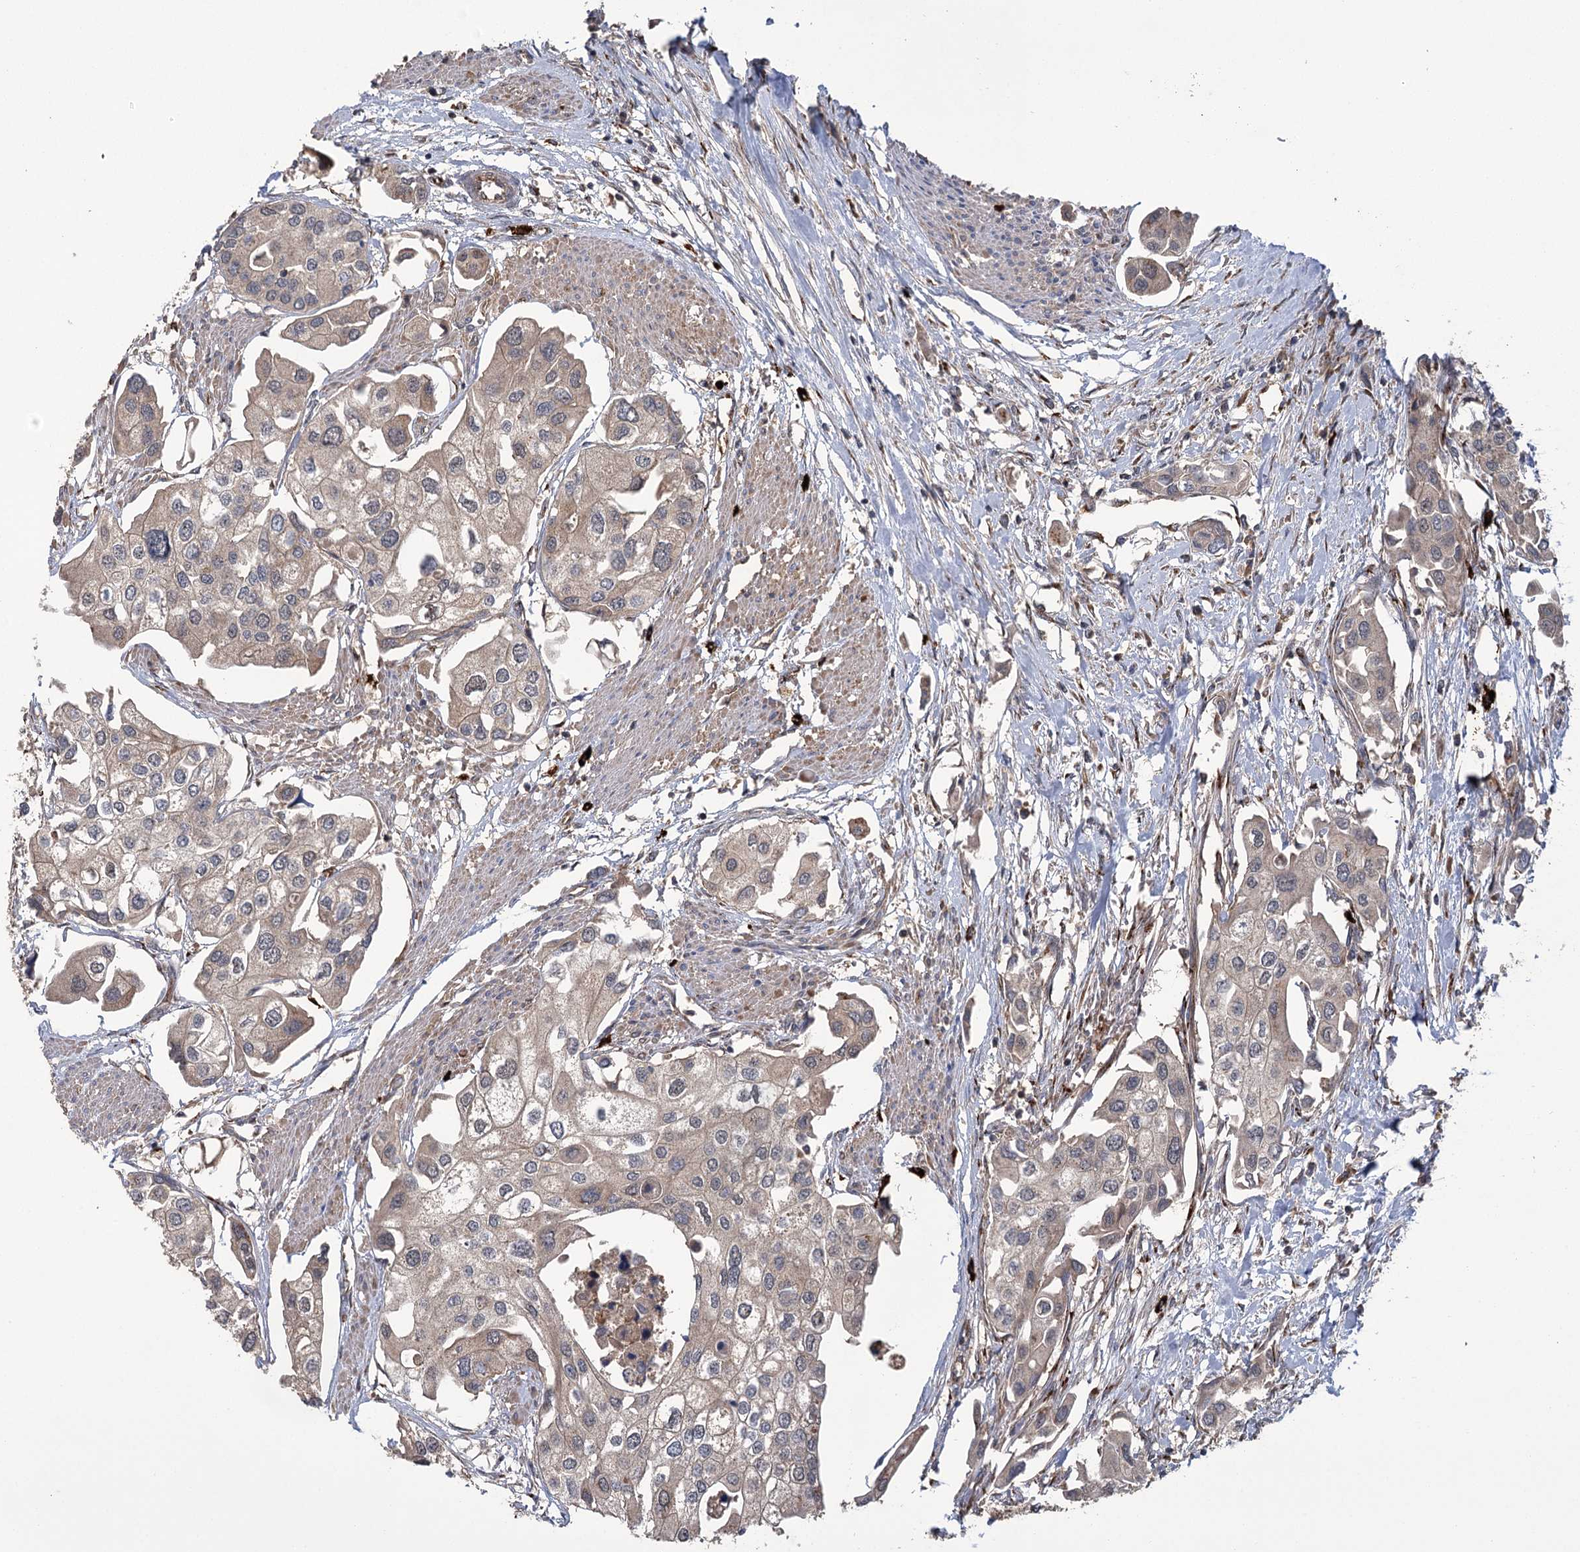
{"staining": {"intensity": "moderate", "quantity": "<25%", "location": "cytoplasmic/membranous"}, "tissue": "urothelial cancer", "cell_type": "Tumor cells", "image_type": "cancer", "snomed": [{"axis": "morphology", "description": "Urothelial carcinoma, High grade"}, {"axis": "topography", "description": "Urinary bladder"}], "caption": "Immunohistochemistry (IHC) micrograph of human urothelial cancer stained for a protein (brown), which demonstrates low levels of moderate cytoplasmic/membranous positivity in approximately <25% of tumor cells.", "gene": "CARD19", "patient": {"sex": "male", "age": 64}}